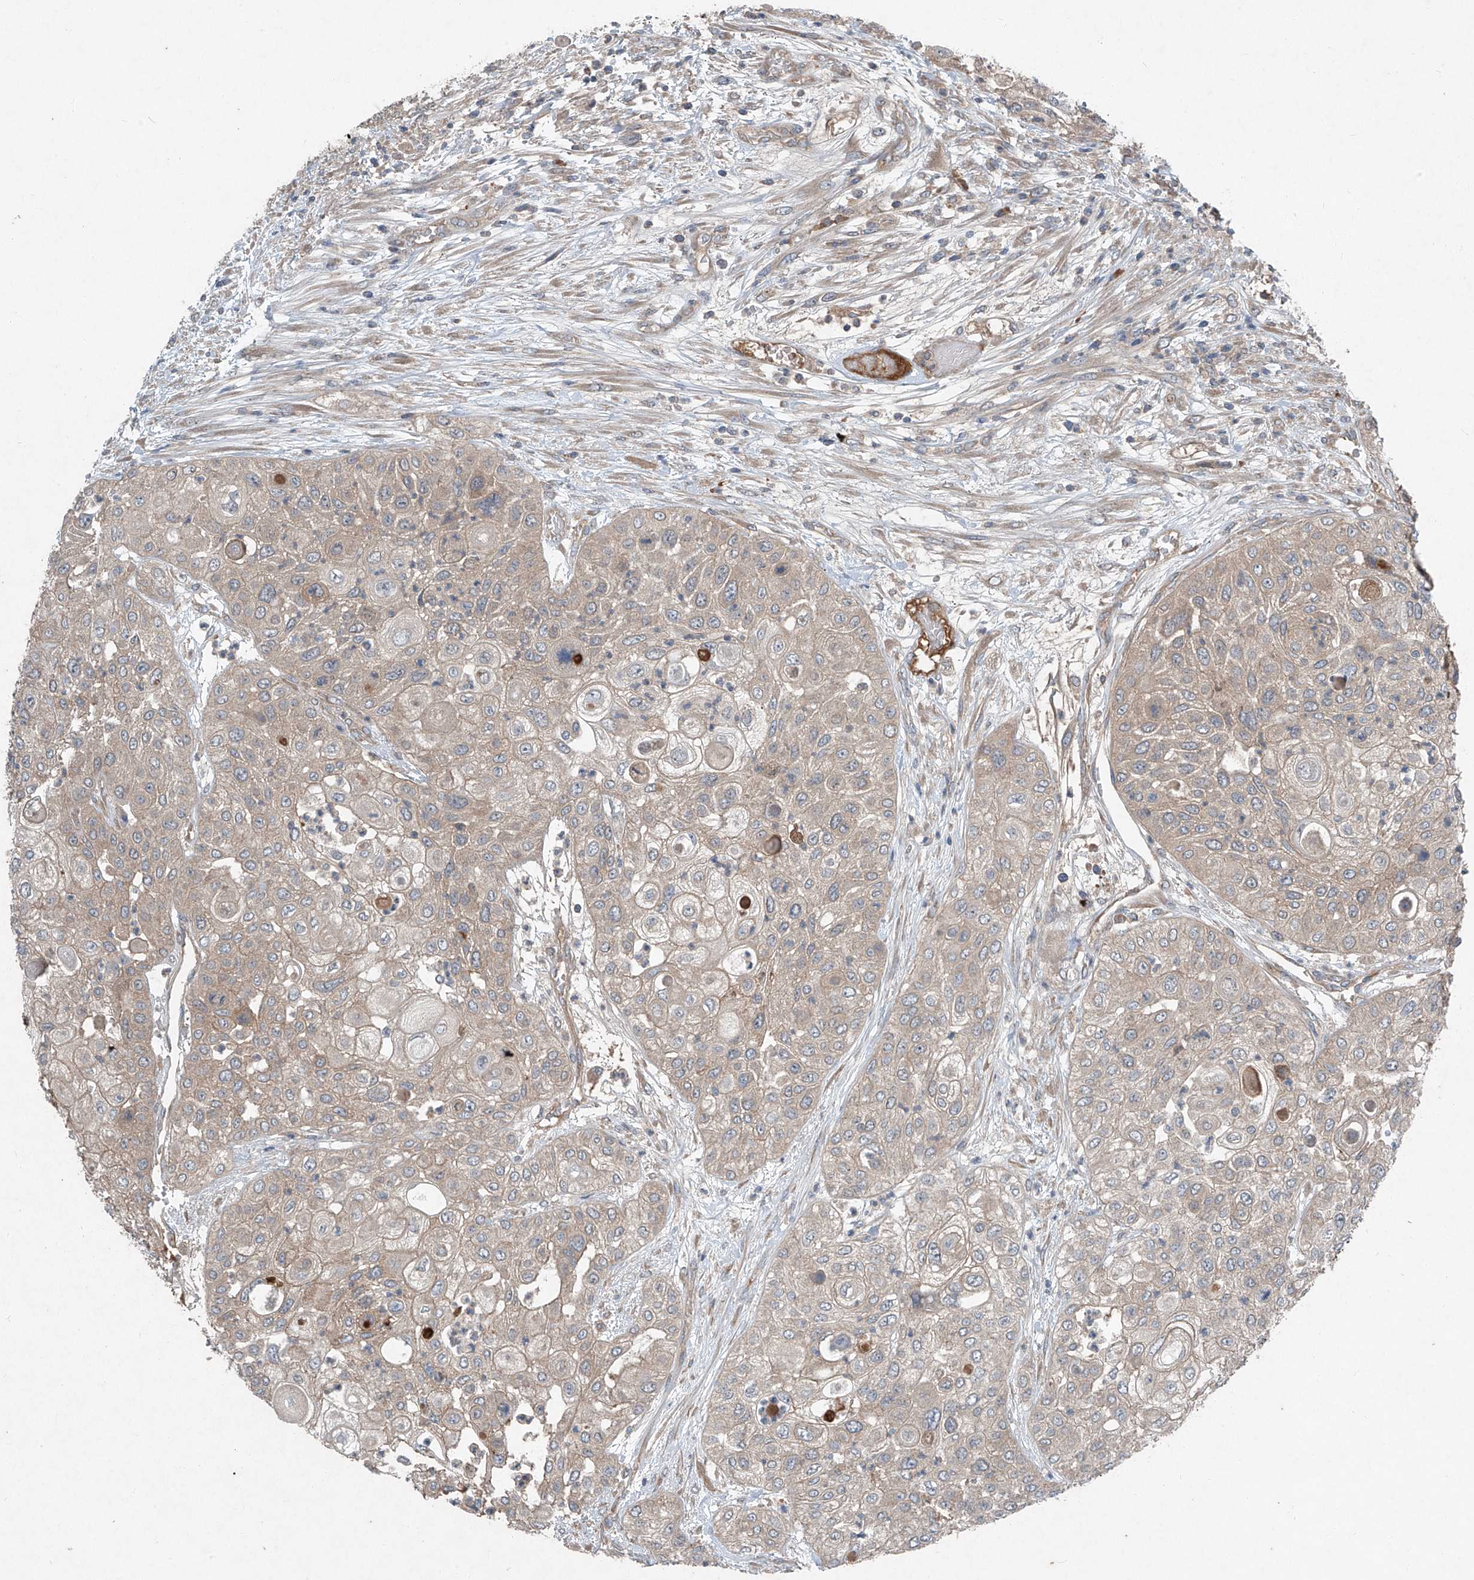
{"staining": {"intensity": "weak", "quantity": "25%-75%", "location": "cytoplasmic/membranous"}, "tissue": "urothelial cancer", "cell_type": "Tumor cells", "image_type": "cancer", "snomed": [{"axis": "morphology", "description": "Urothelial carcinoma, High grade"}, {"axis": "topography", "description": "Urinary bladder"}], "caption": "Urothelial cancer tissue reveals weak cytoplasmic/membranous staining in about 25%-75% of tumor cells, visualized by immunohistochemistry.", "gene": "FOXRED2", "patient": {"sex": "female", "age": 79}}